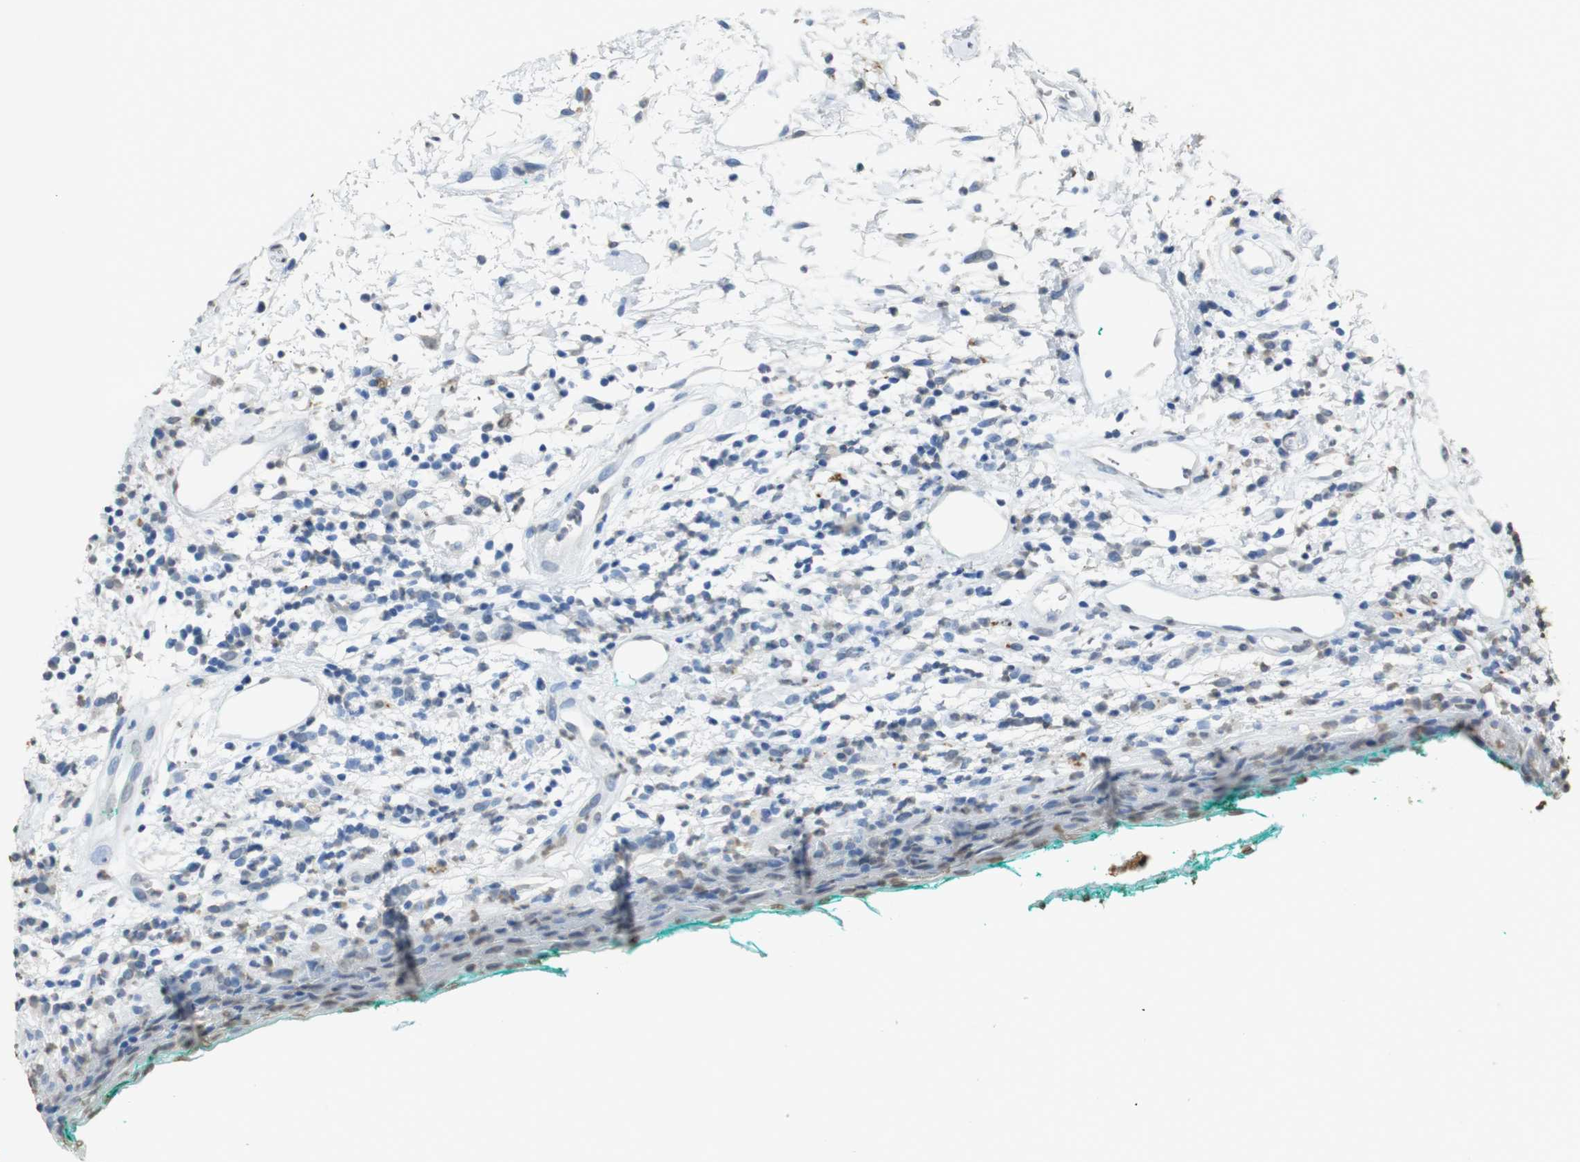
{"staining": {"intensity": "weak", "quantity": "<25%", "location": "cytoplasmic/membranous"}, "tissue": "oral mucosa", "cell_type": "Squamous epithelial cells", "image_type": "normal", "snomed": [{"axis": "morphology", "description": "Normal tissue, NOS"}, {"axis": "topography", "description": "Skeletal muscle"}, {"axis": "topography", "description": "Oral tissue"}, {"axis": "topography", "description": "Peripheral nerve tissue"}], "caption": "Micrograph shows no significant protein positivity in squamous epithelial cells of benign oral mucosa. The staining is performed using DAB brown chromogen with nuclei counter-stained in using hematoxylin.", "gene": "STBD1", "patient": {"sex": "female", "age": 84}}